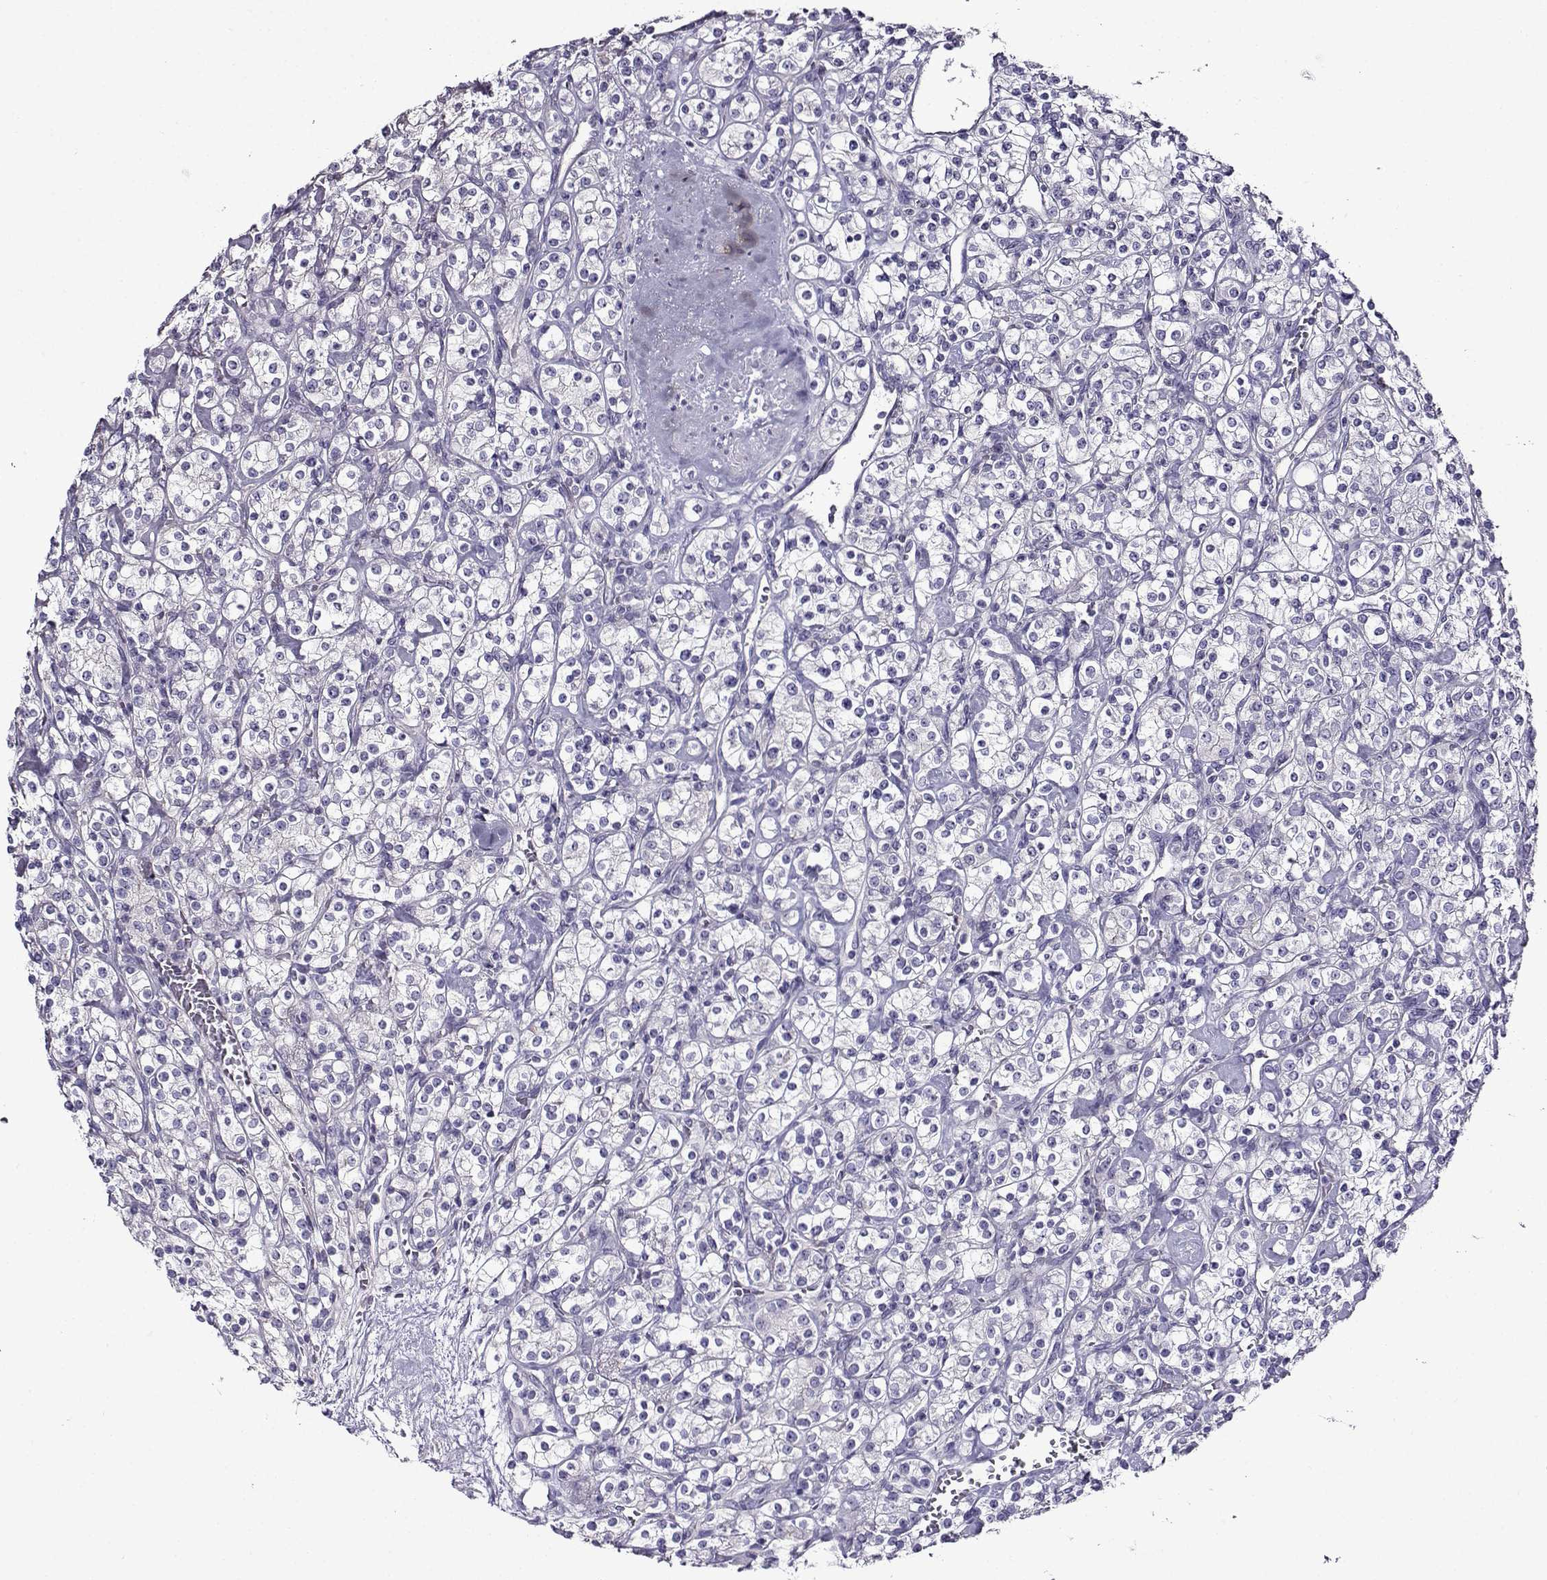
{"staining": {"intensity": "negative", "quantity": "none", "location": "none"}, "tissue": "renal cancer", "cell_type": "Tumor cells", "image_type": "cancer", "snomed": [{"axis": "morphology", "description": "Adenocarcinoma, NOS"}, {"axis": "topography", "description": "Kidney"}], "caption": "This histopathology image is of renal cancer stained with immunohistochemistry (IHC) to label a protein in brown with the nuclei are counter-stained blue. There is no expression in tumor cells. Nuclei are stained in blue.", "gene": "TMEM266", "patient": {"sex": "male", "age": 77}}